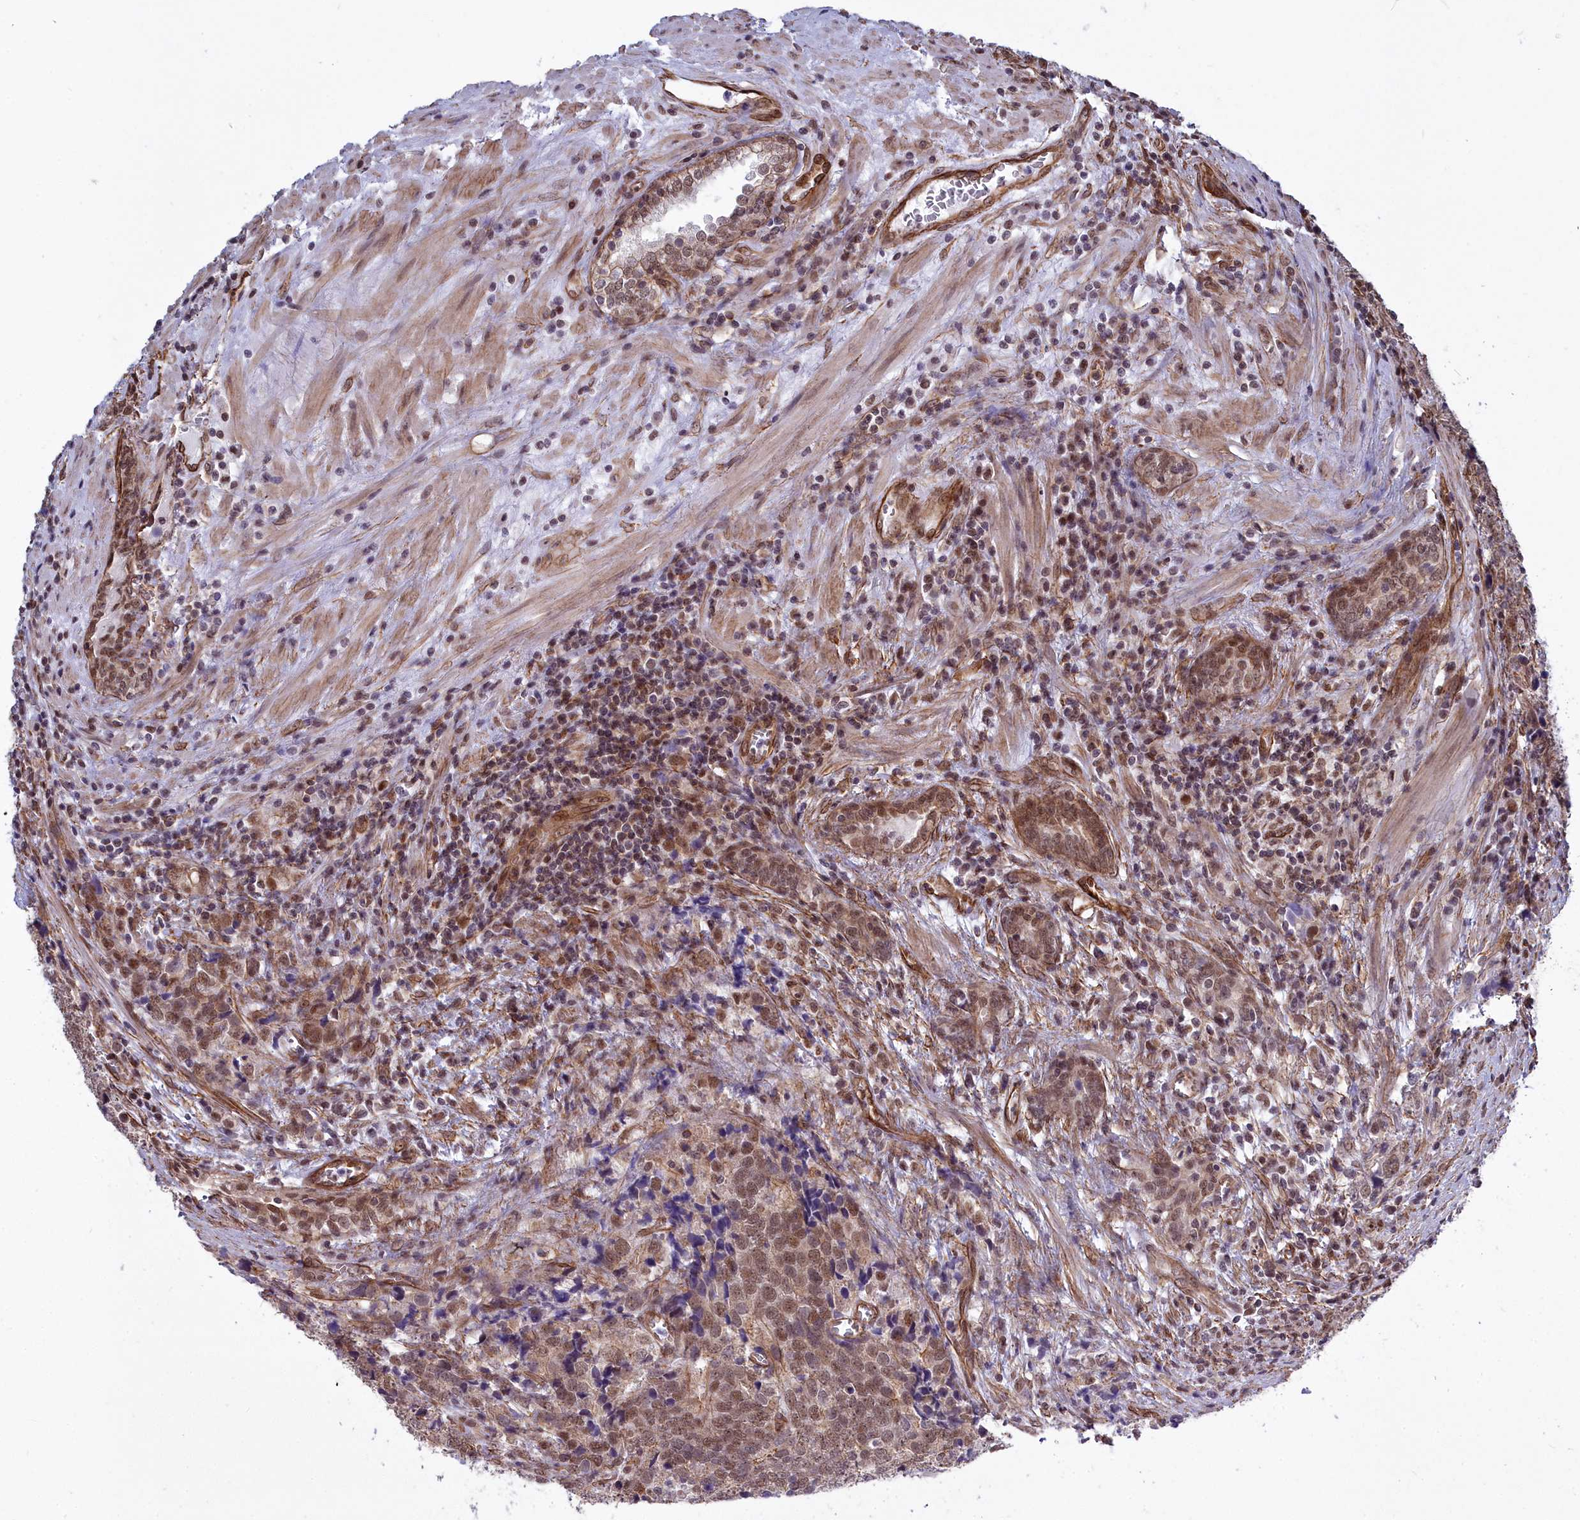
{"staining": {"intensity": "moderate", "quantity": ">75%", "location": "nuclear"}, "tissue": "prostate cancer", "cell_type": "Tumor cells", "image_type": "cancer", "snomed": [{"axis": "morphology", "description": "Adenocarcinoma, High grade"}, {"axis": "topography", "description": "Prostate"}], "caption": "This photomicrograph exhibits prostate cancer stained with IHC to label a protein in brown. The nuclear of tumor cells show moderate positivity for the protein. Nuclei are counter-stained blue.", "gene": "YJU2", "patient": {"sex": "male", "age": 71}}